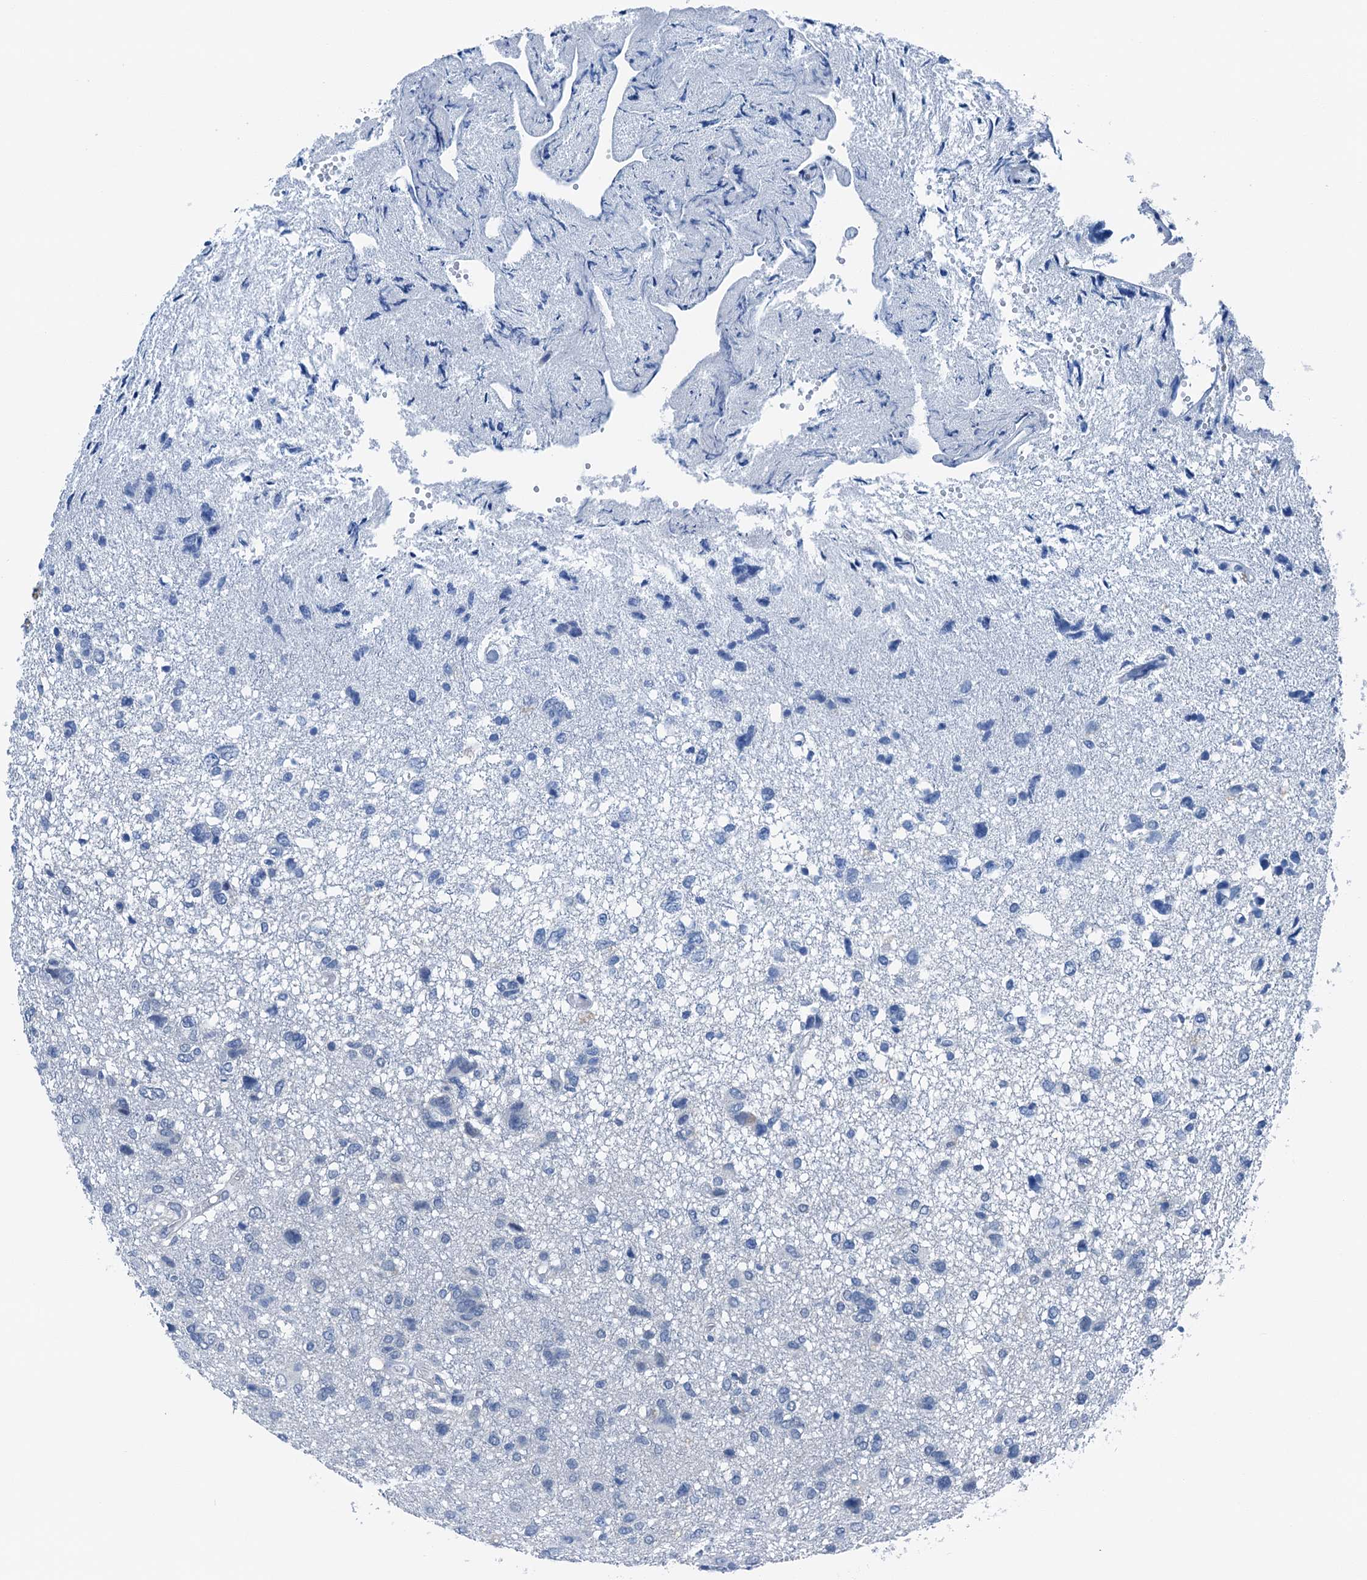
{"staining": {"intensity": "negative", "quantity": "none", "location": "none"}, "tissue": "glioma", "cell_type": "Tumor cells", "image_type": "cancer", "snomed": [{"axis": "morphology", "description": "Glioma, malignant, High grade"}, {"axis": "topography", "description": "Brain"}], "caption": "This is a histopathology image of immunohistochemistry staining of glioma, which shows no staining in tumor cells. (Immunohistochemistry (ihc), brightfield microscopy, high magnification).", "gene": "CBLN3", "patient": {"sex": "female", "age": 59}}